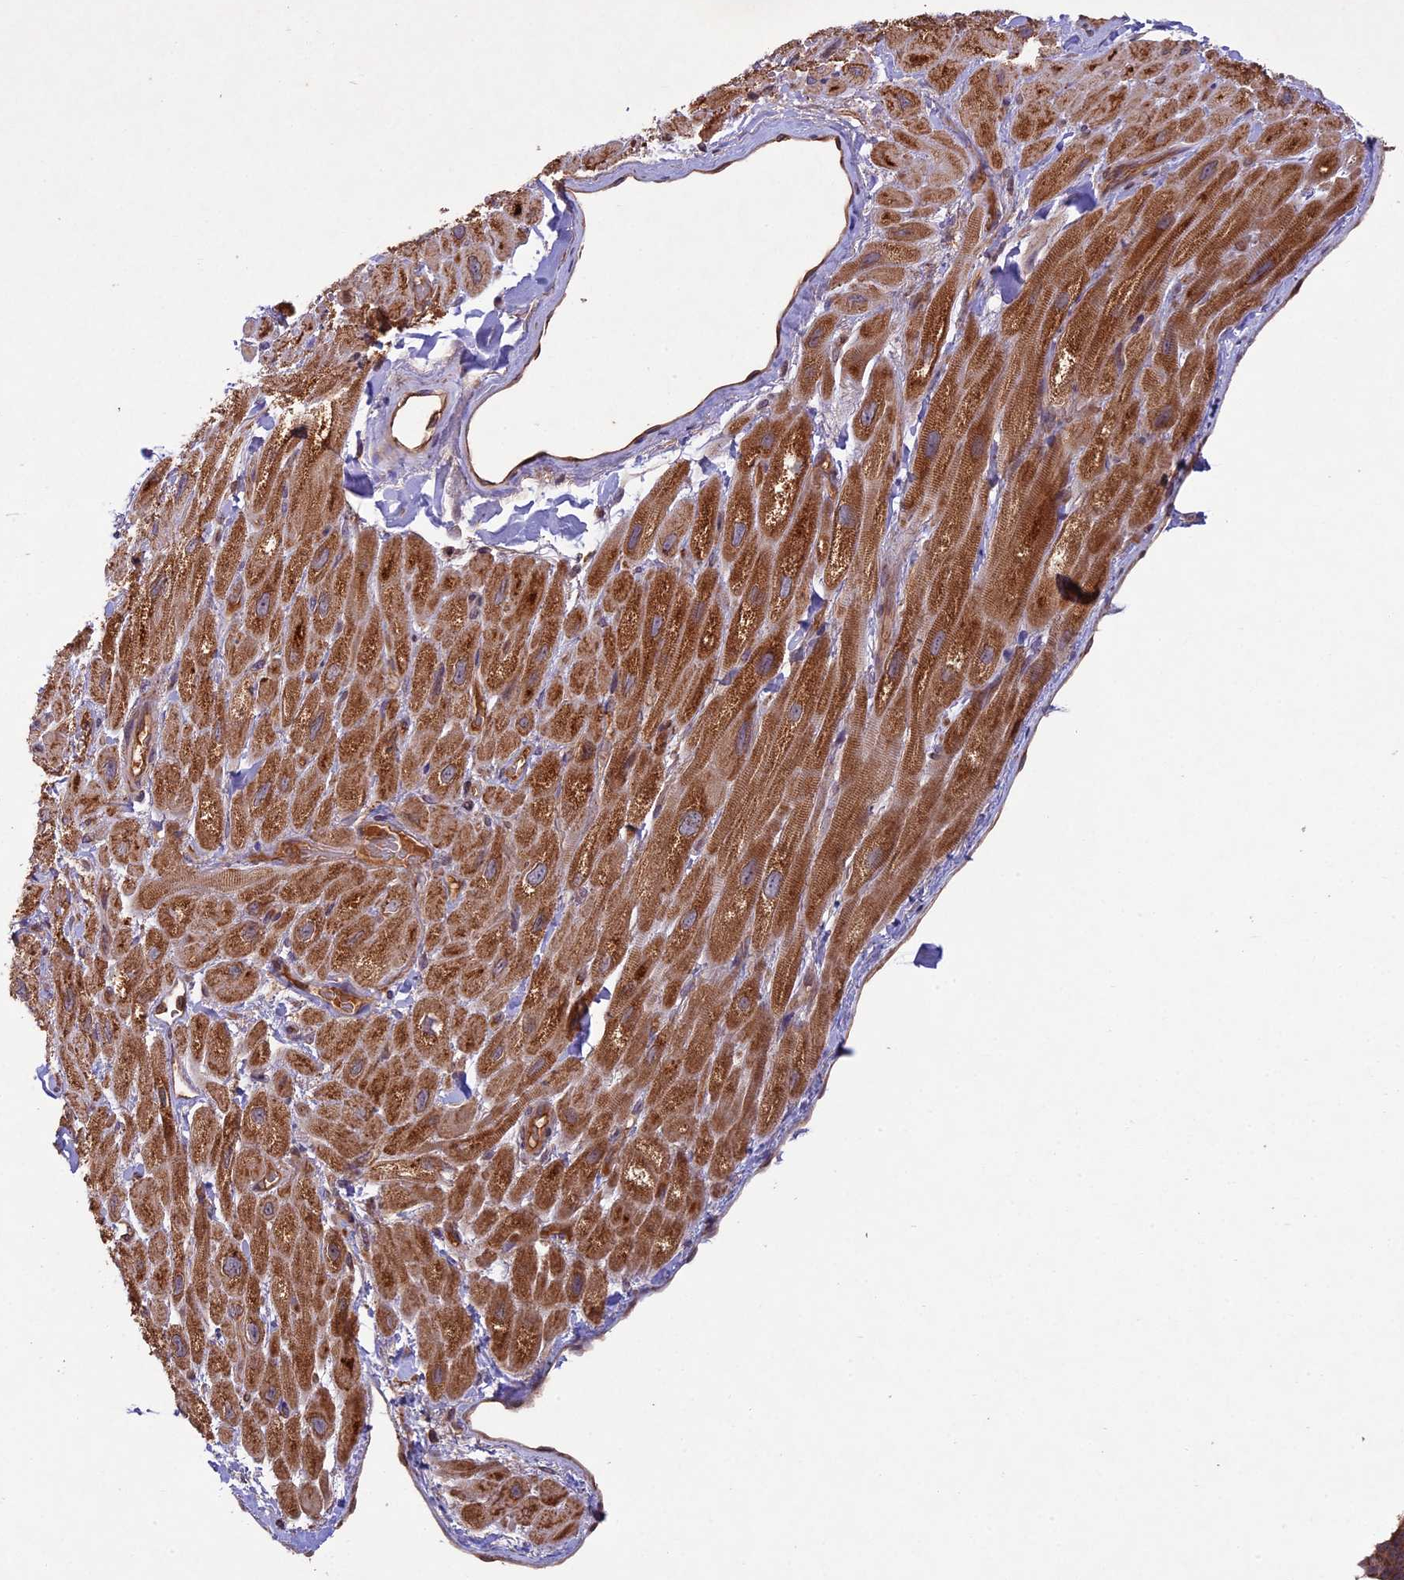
{"staining": {"intensity": "moderate", "quantity": ">75%", "location": "cytoplasmic/membranous"}, "tissue": "heart muscle", "cell_type": "Cardiomyocytes", "image_type": "normal", "snomed": [{"axis": "morphology", "description": "Normal tissue, NOS"}, {"axis": "topography", "description": "Heart"}], "caption": "Moderate cytoplasmic/membranous positivity for a protein is present in approximately >75% of cardiomyocytes of benign heart muscle using immunohistochemistry (IHC).", "gene": "CHAC1", "patient": {"sex": "male", "age": 65}}